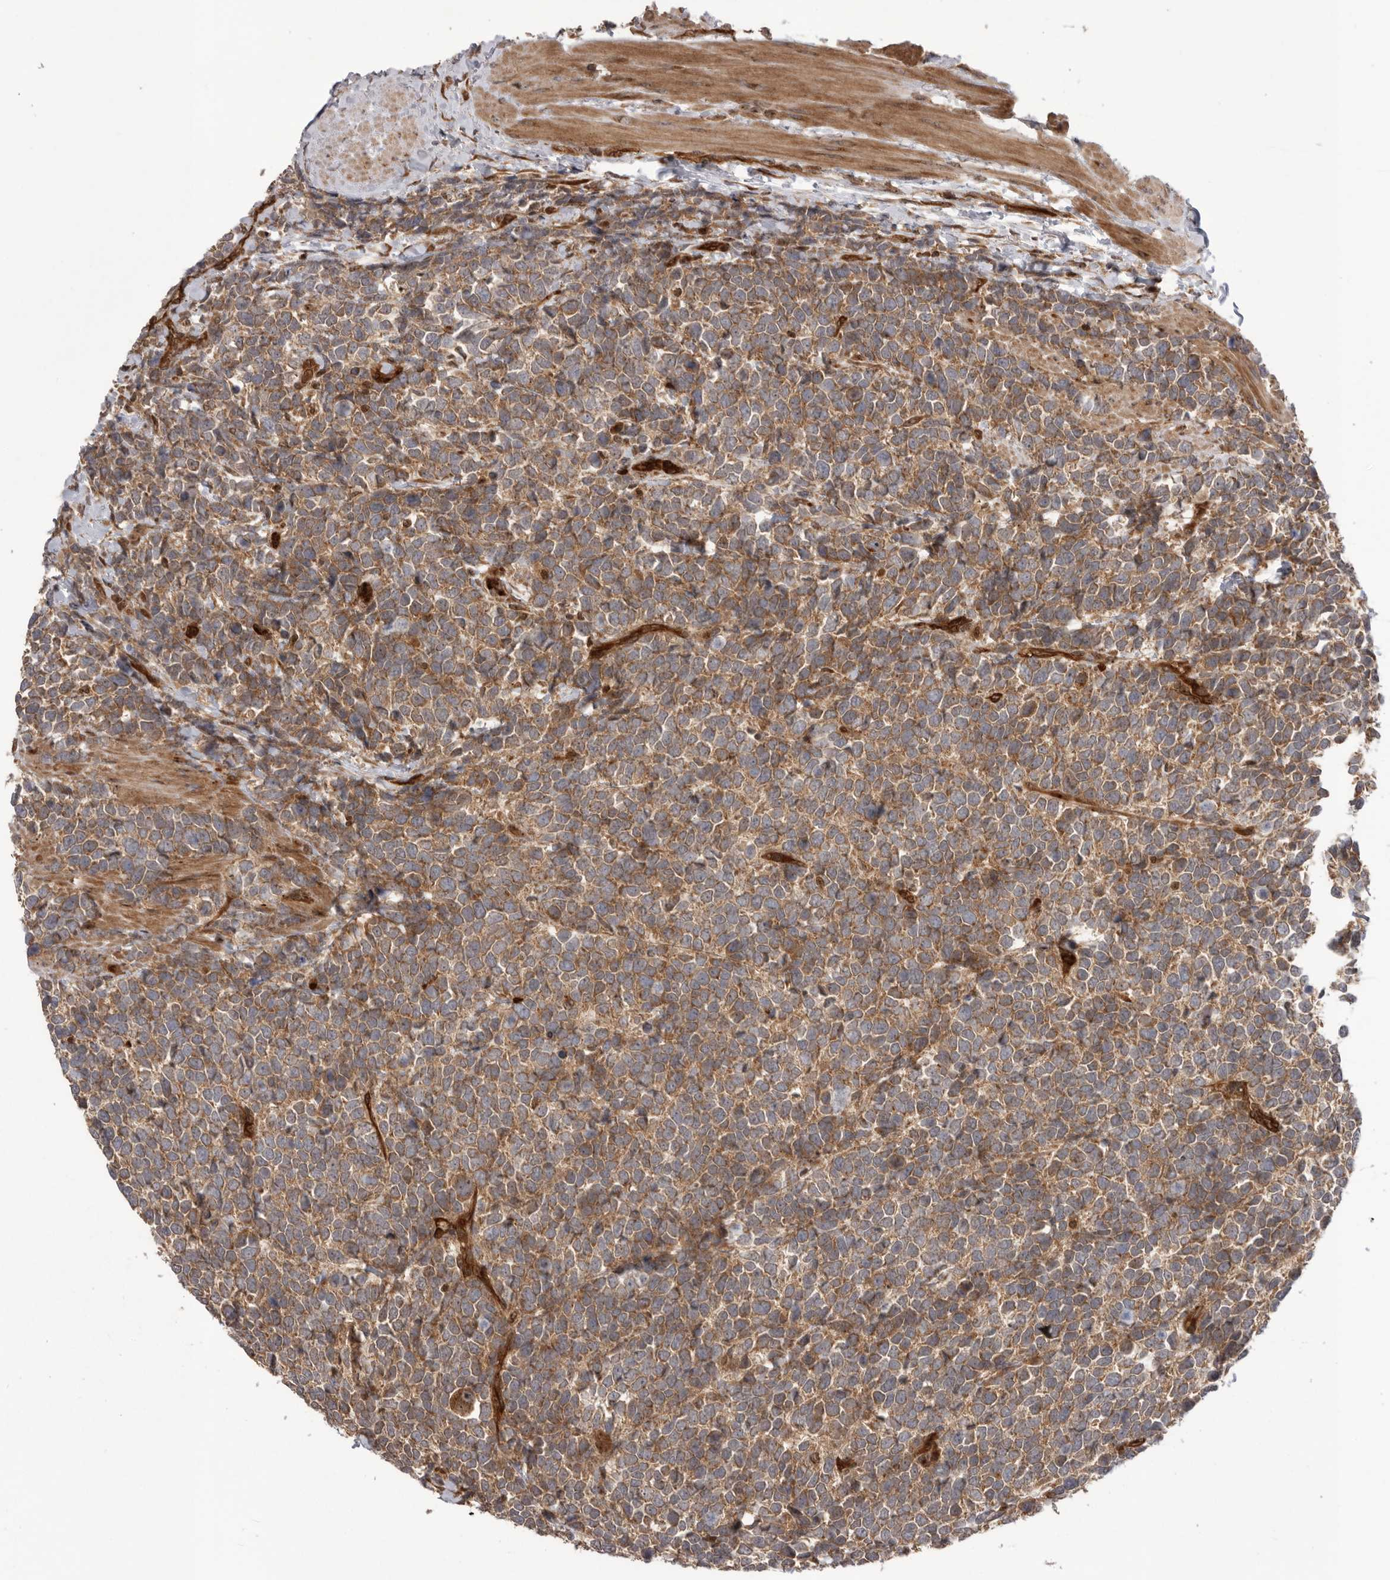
{"staining": {"intensity": "moderate", "quantity": ">75%", "location": "cytoplasmic/membranous"}, "tissue": "urothelial cancer", "cell_type": "Tumor cells", "image_type": "cancer", "snomed": [{"axis": "morphology", "description": "Urothelial carcinoma, High grade"}, {"axis": "topography", "description": "Urinary bladder"}], "caption": "Immunohistochemical staining of human high-grade urothelial carcinoma demonstrates medium levels of moderate cytoplasmic/membranous protein expression in about >75% of tumor cells.", "gene": "DHDDS", "patient": {"sex": "female", "age": 82}}